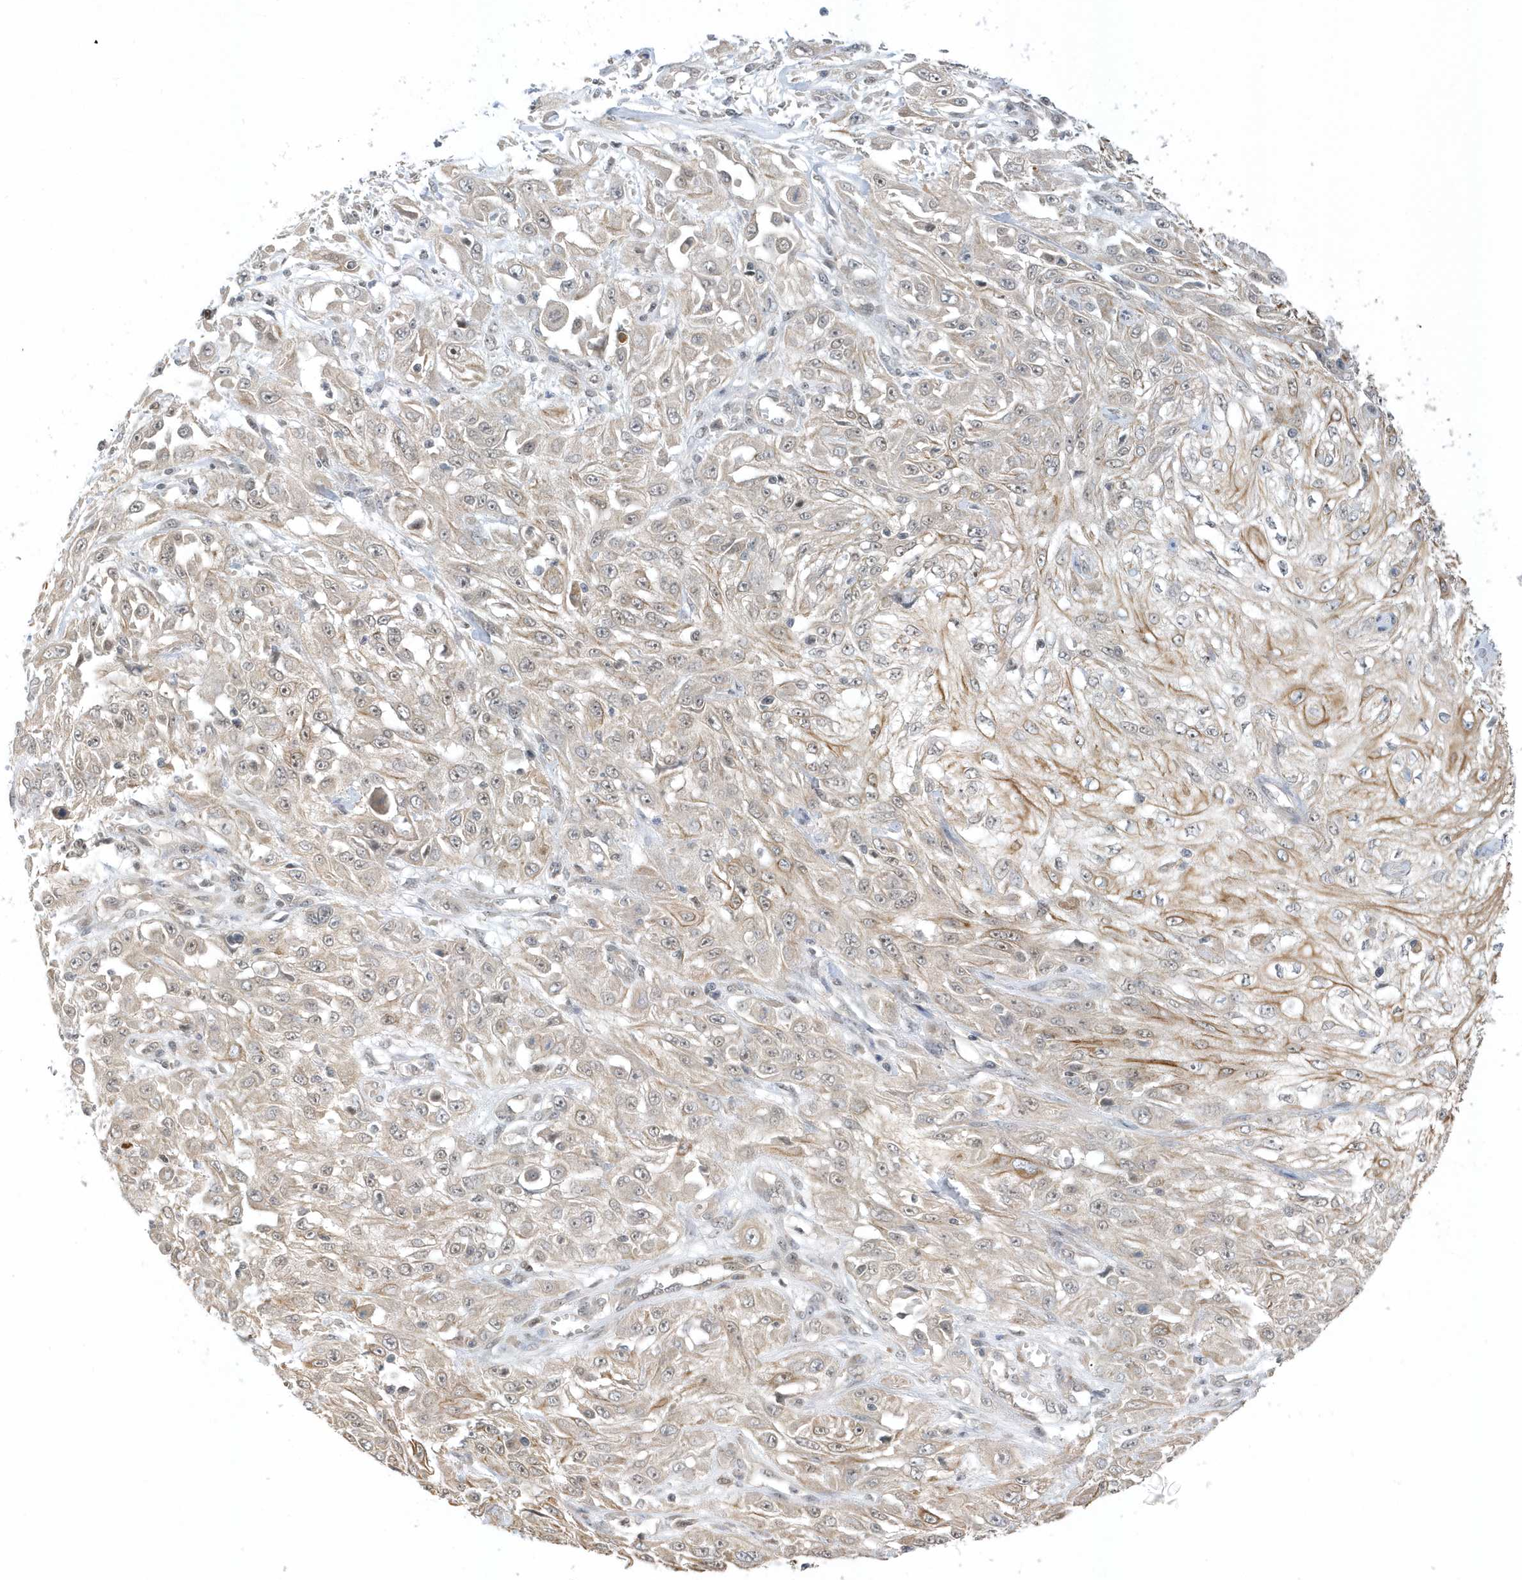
{"staining": {"intensity": "moderate", "quantity": "<25%", "location": "cytoplasmic/membranous"}, "tissue": "skin cancer", "cell_type": "Tumor cells", "image_type": "cancer", "snomed": [{"axis": "morphology", "description": "Squamous cell carcinoma, NOS"}, {"axis": "morphology", "description": "Squamous cell carcinoma, metastatic, NOS"}, {"axis": "topography", "description": "Skin"}, {"axis": "topography", "description": "Lymph node"}], "caption": "Skin squamous cell carcinoma stained with a brown dye reveals moderate cytoplasmic/membranous positive positivity in about <25% of tumor cells.", "gene": "ZNF740", "patient": {"sex": "male", "age": 75}}